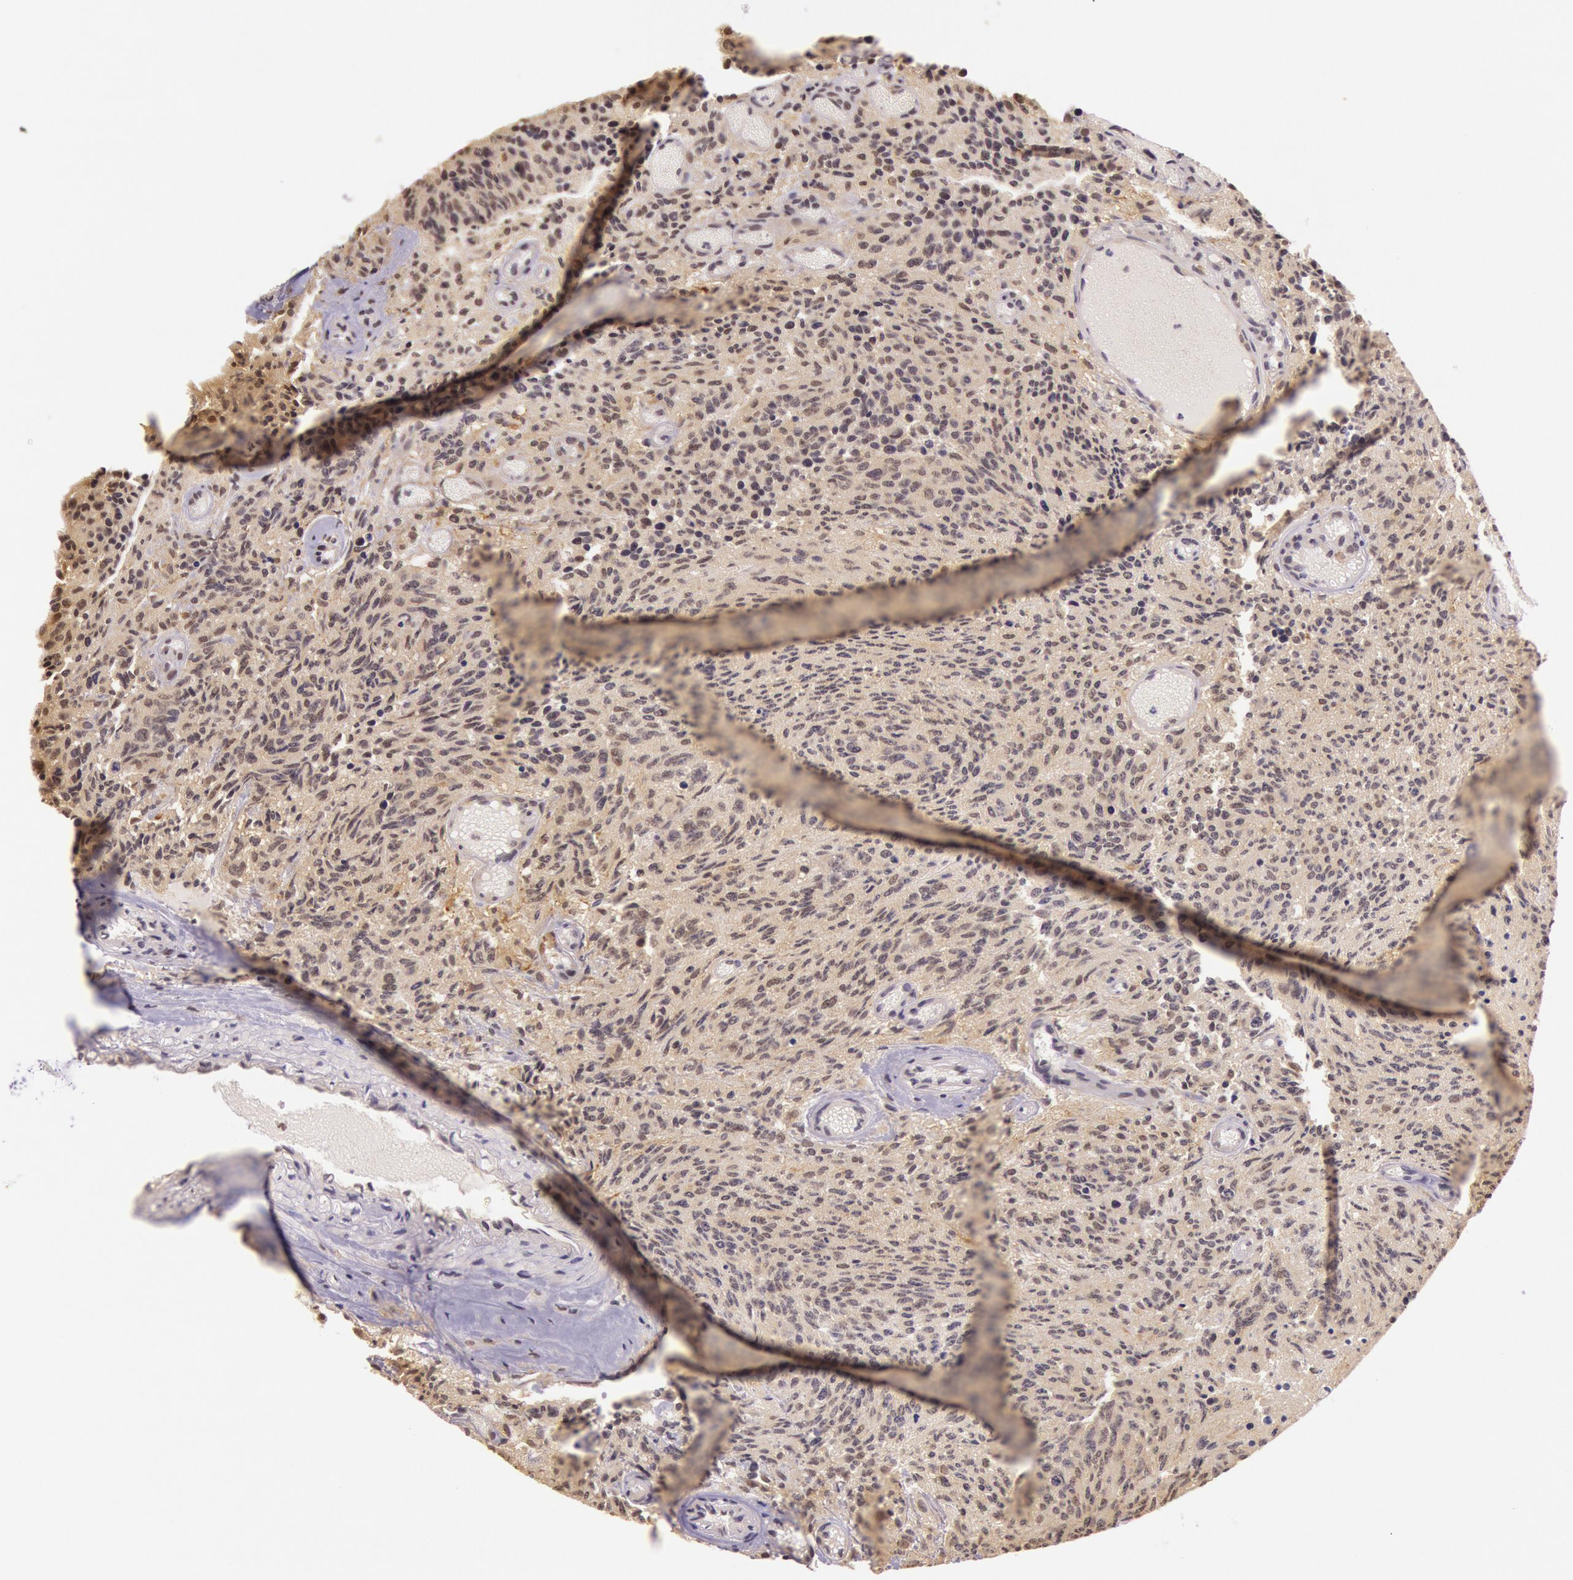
{"staining": {"intensity": "moderate", "quantity": "25%-75%", "location": "cytoplasmic/membranous"}, "tissue": "glioma", "cell_type": "Tumor cells", "image_type": "cancer", "snomed": [{"axis": "morphology", "description": "Glioma, malignant, High grade"}, {"axis": "topography", "description": "Brain"}], "caption": "Glioma tissue displays moderate cytoplasmic/membranous positivity in about 25%-75% of tumor cells, visualized by immunohistochemistry.", "gene": "RTL10", "patient": {"sex": "male", "age": 36}}